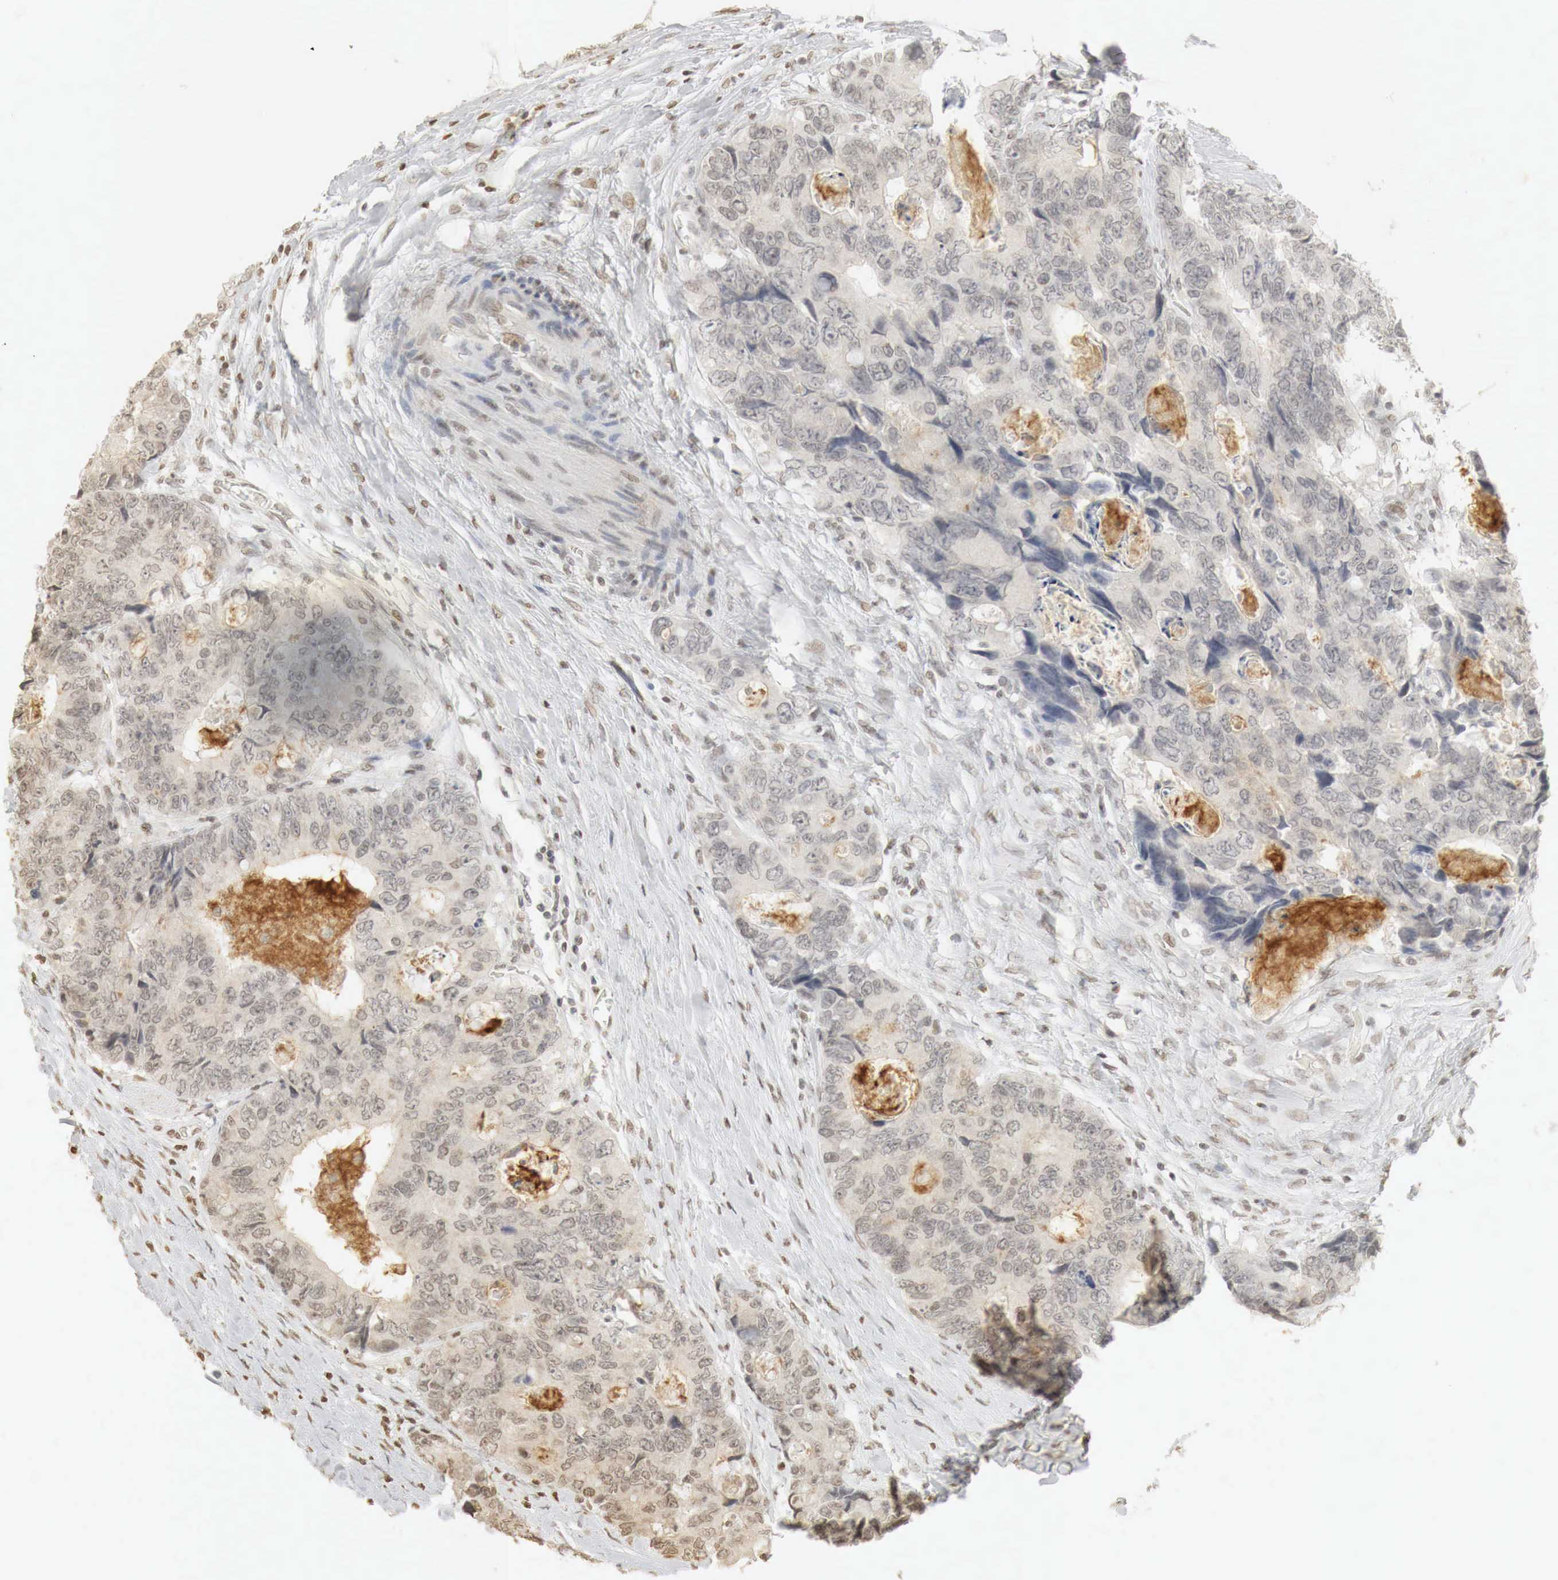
{"staining": {"intensity": "weak", "quantity": "25%-75%", "location": "cytoplasmic/membranous,nuclear"}, "tissue": "colorectal cancer", "cell_type": "Tumor cells", "image_type": "cancer", "snomed": [{"axis": "morphology", "description": "Adenocarcinoma, NOS"}, {"axis": "topography", "description": "Rectum"}], "caption": "This is an image of immunohistochemistry staining of colorectal cancer, which shows weak staining in the cytoplasmic/membranous and nuclear of tumor cells.", "gene": "ERBB4", "patient": {"sex": "female", "age": 67}}